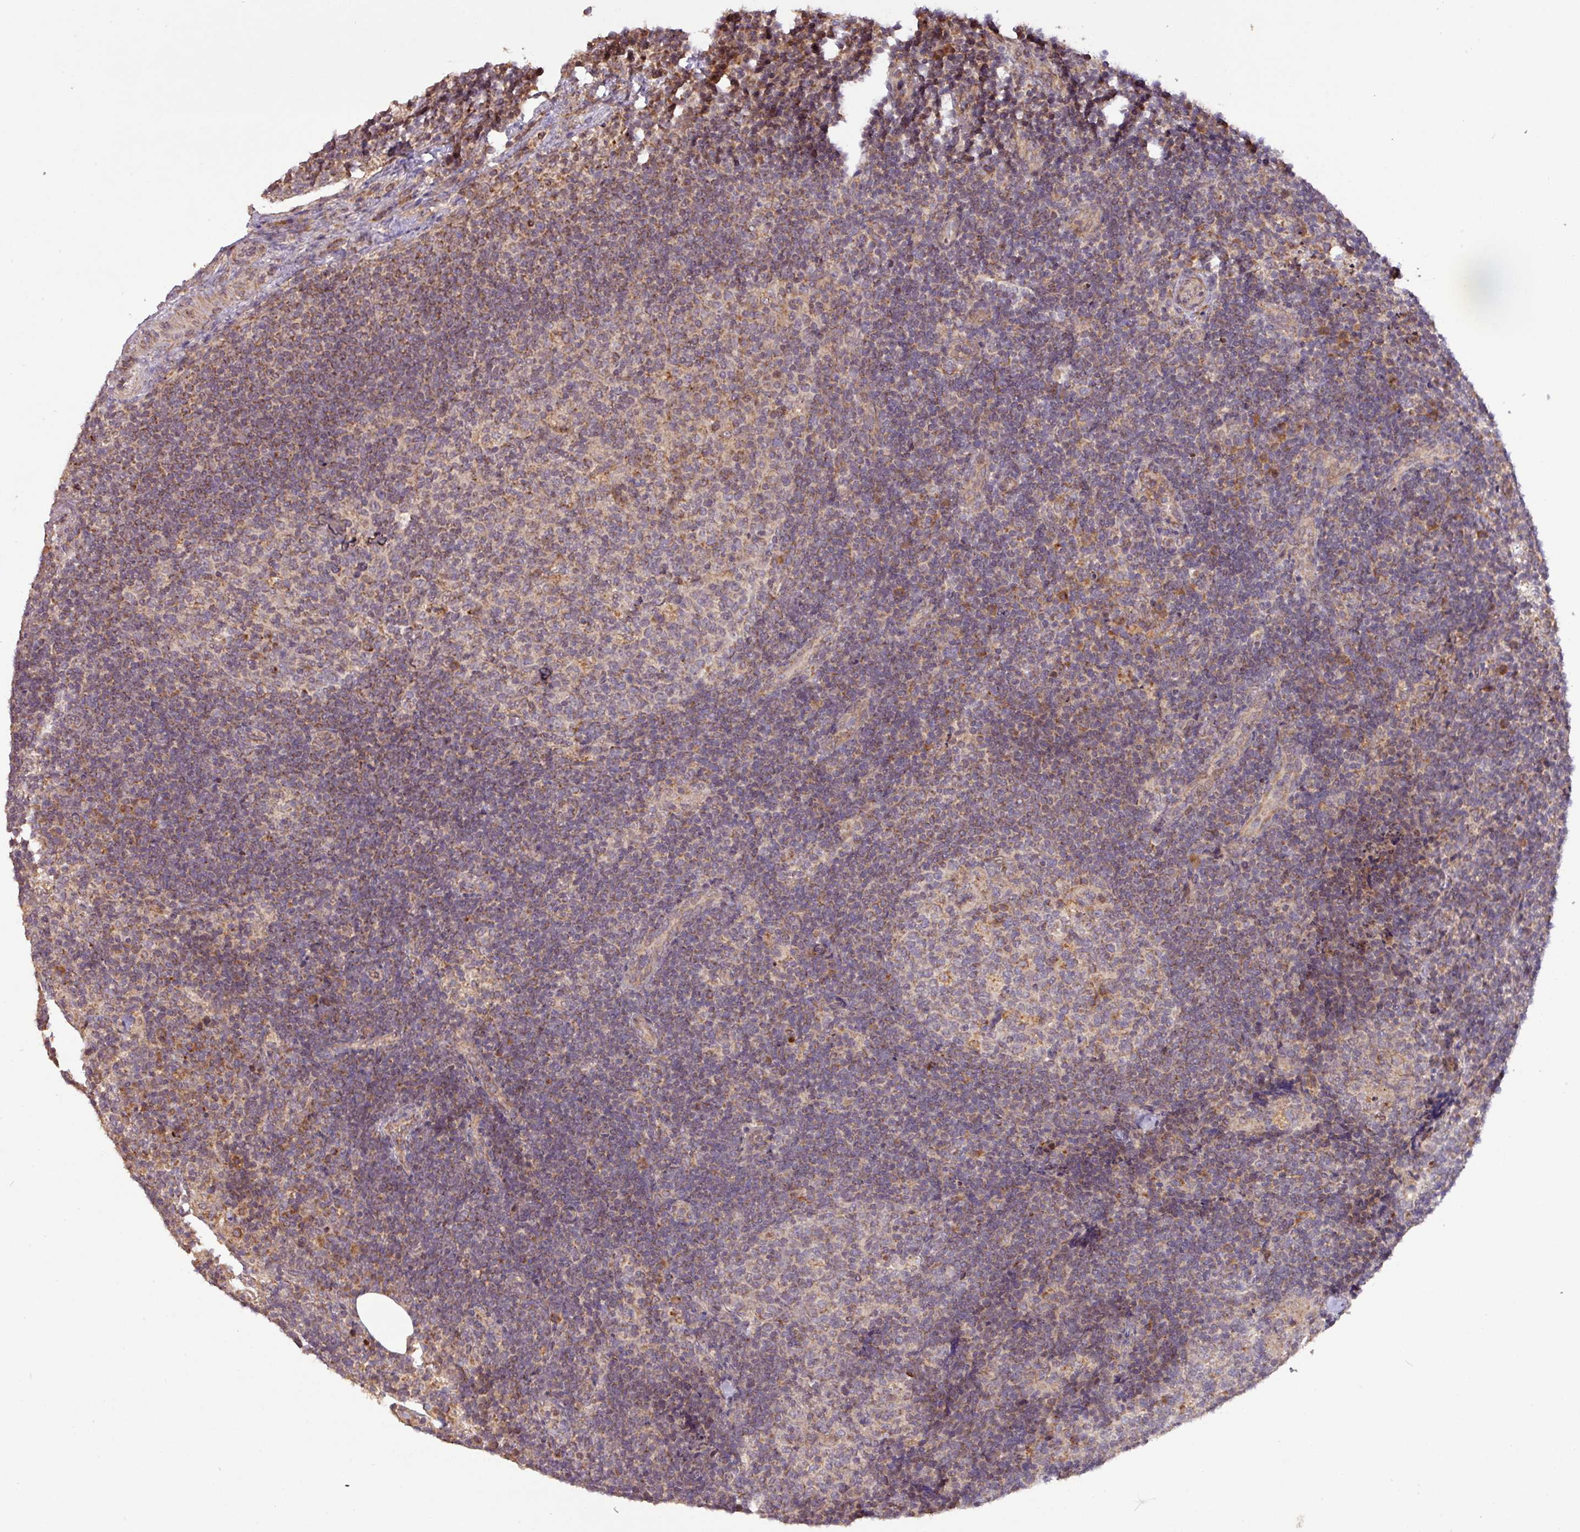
{"staining": {"intensity": "weak", "quantity": "25%-75%", "location": "cytoplasmic/membranous"}, "tissue": "lymph node", "cell_type": "Germinal center cells", "image_type": "normal", "snomed": [{"axis": "morphology", "description": "Normal tissue, NOS"}, {"axis": "topography", "description": "Lymph node"}], "caption": "Weak cytoplasmic/membranous protein positivity is present in about 25%-75% of germinal center cells in lymph node.", "gene": "YPEL1", "patient": {"sex": "female", "age": 31}}